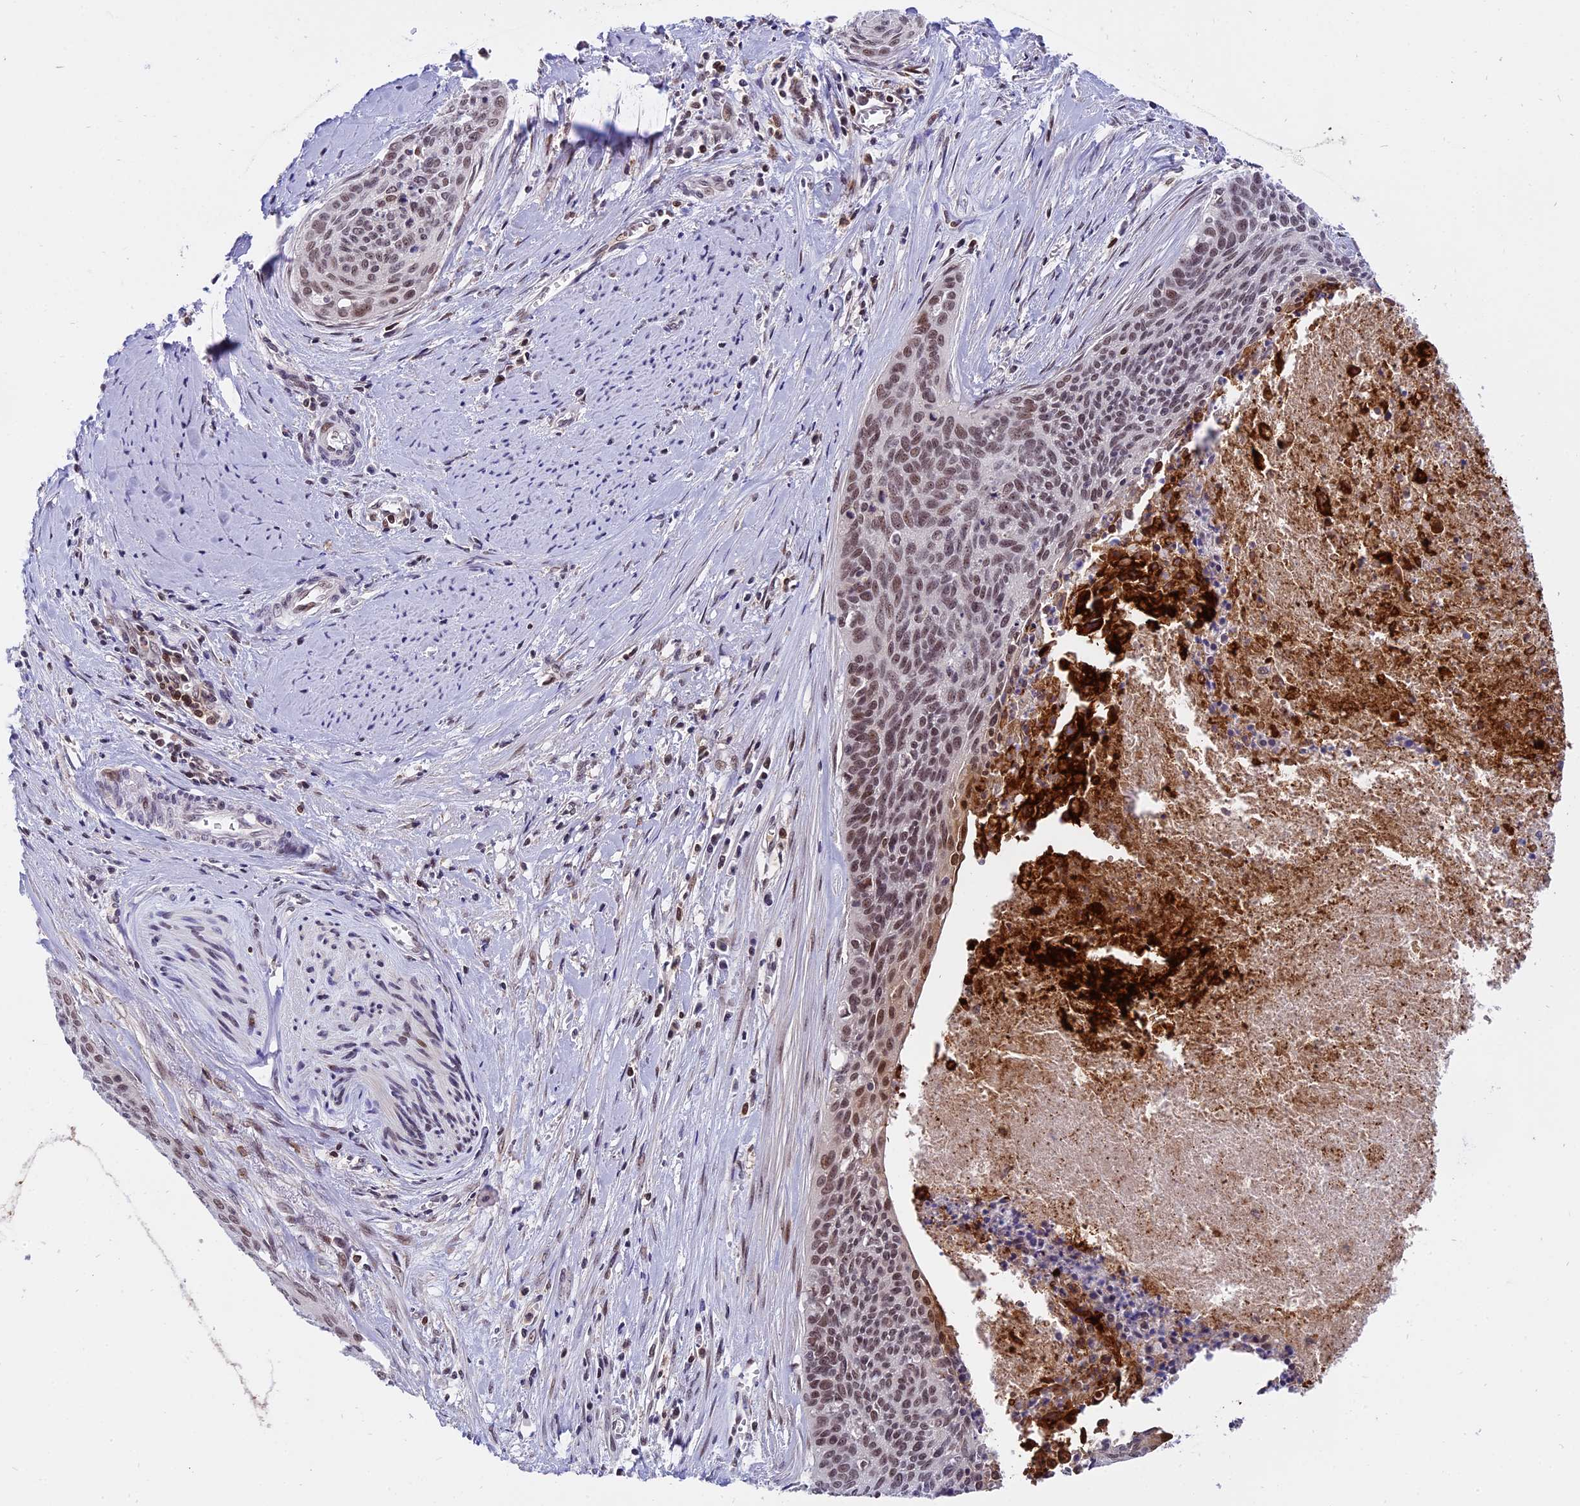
{"staining": {"intensity": "moderate", "quantity": ">75%", "location": "nuclear"}, "tissue": "cervical cancer", "cell_type": "Tumor cells", "image_type": "cancer", "snomed": [{"axis": "morphology", "description": "Squamous cell carcinoma, NOS"}, {"axis": "topography", "description": "Cervix"}], "caption": "Cervical cancer tissue exhibits moderate nuclear positivity in approximately >75% of tumor cells The staining was performed using DAB to visualize the protein expression in brown, while the nuclei were stained in blue with hematoxylin (Magnification: 20x).", "gene": "TADA3", "patient": {"sex": "female", "age": 55}}